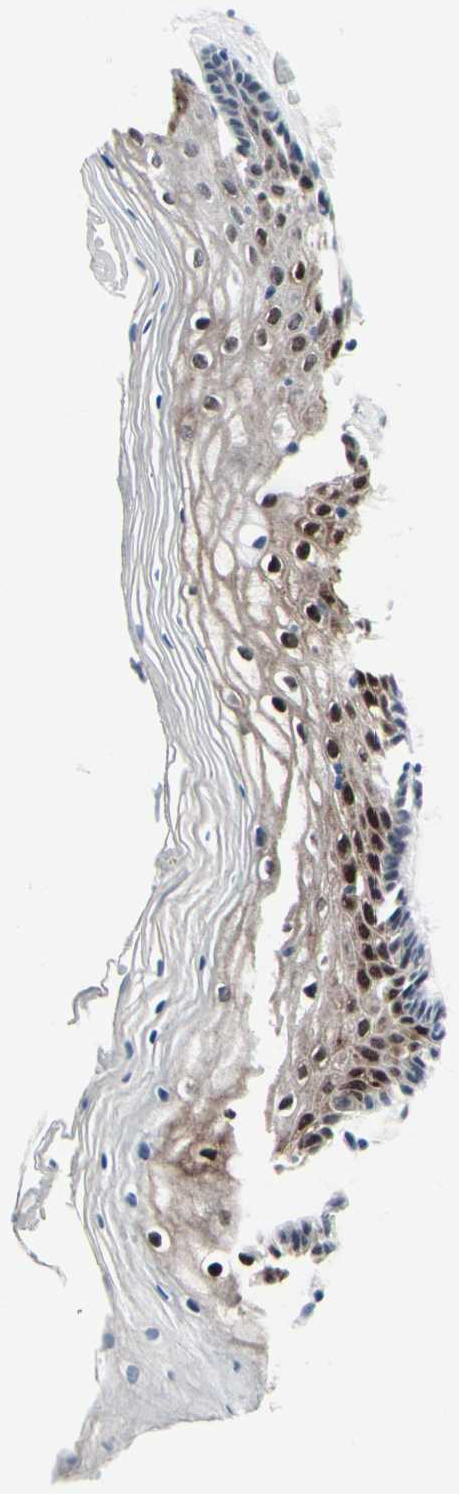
{"staining": {"intensity": "moderate", "quantity": "25%-75%", "location": "cytoplasmic/membranous,nuclear"}, "tissue": "vagina", "cell_type": "Squamous epithelial cells", "image_type": "normal", "snomed": [{"axis": "morphology", "description": "Normal tissue, NOS"}, {"axis": "topography", "description": "Vagina"}], "caption": "DAB immunohistochemical staining of normal human vagina demonstrates moderate cytoplasmic/membranous,nuclear protein staining in about 25%-75% of squamous epithelial cells.", "gene": "TXN", "patient": {"sex": "female", "age": 46}}